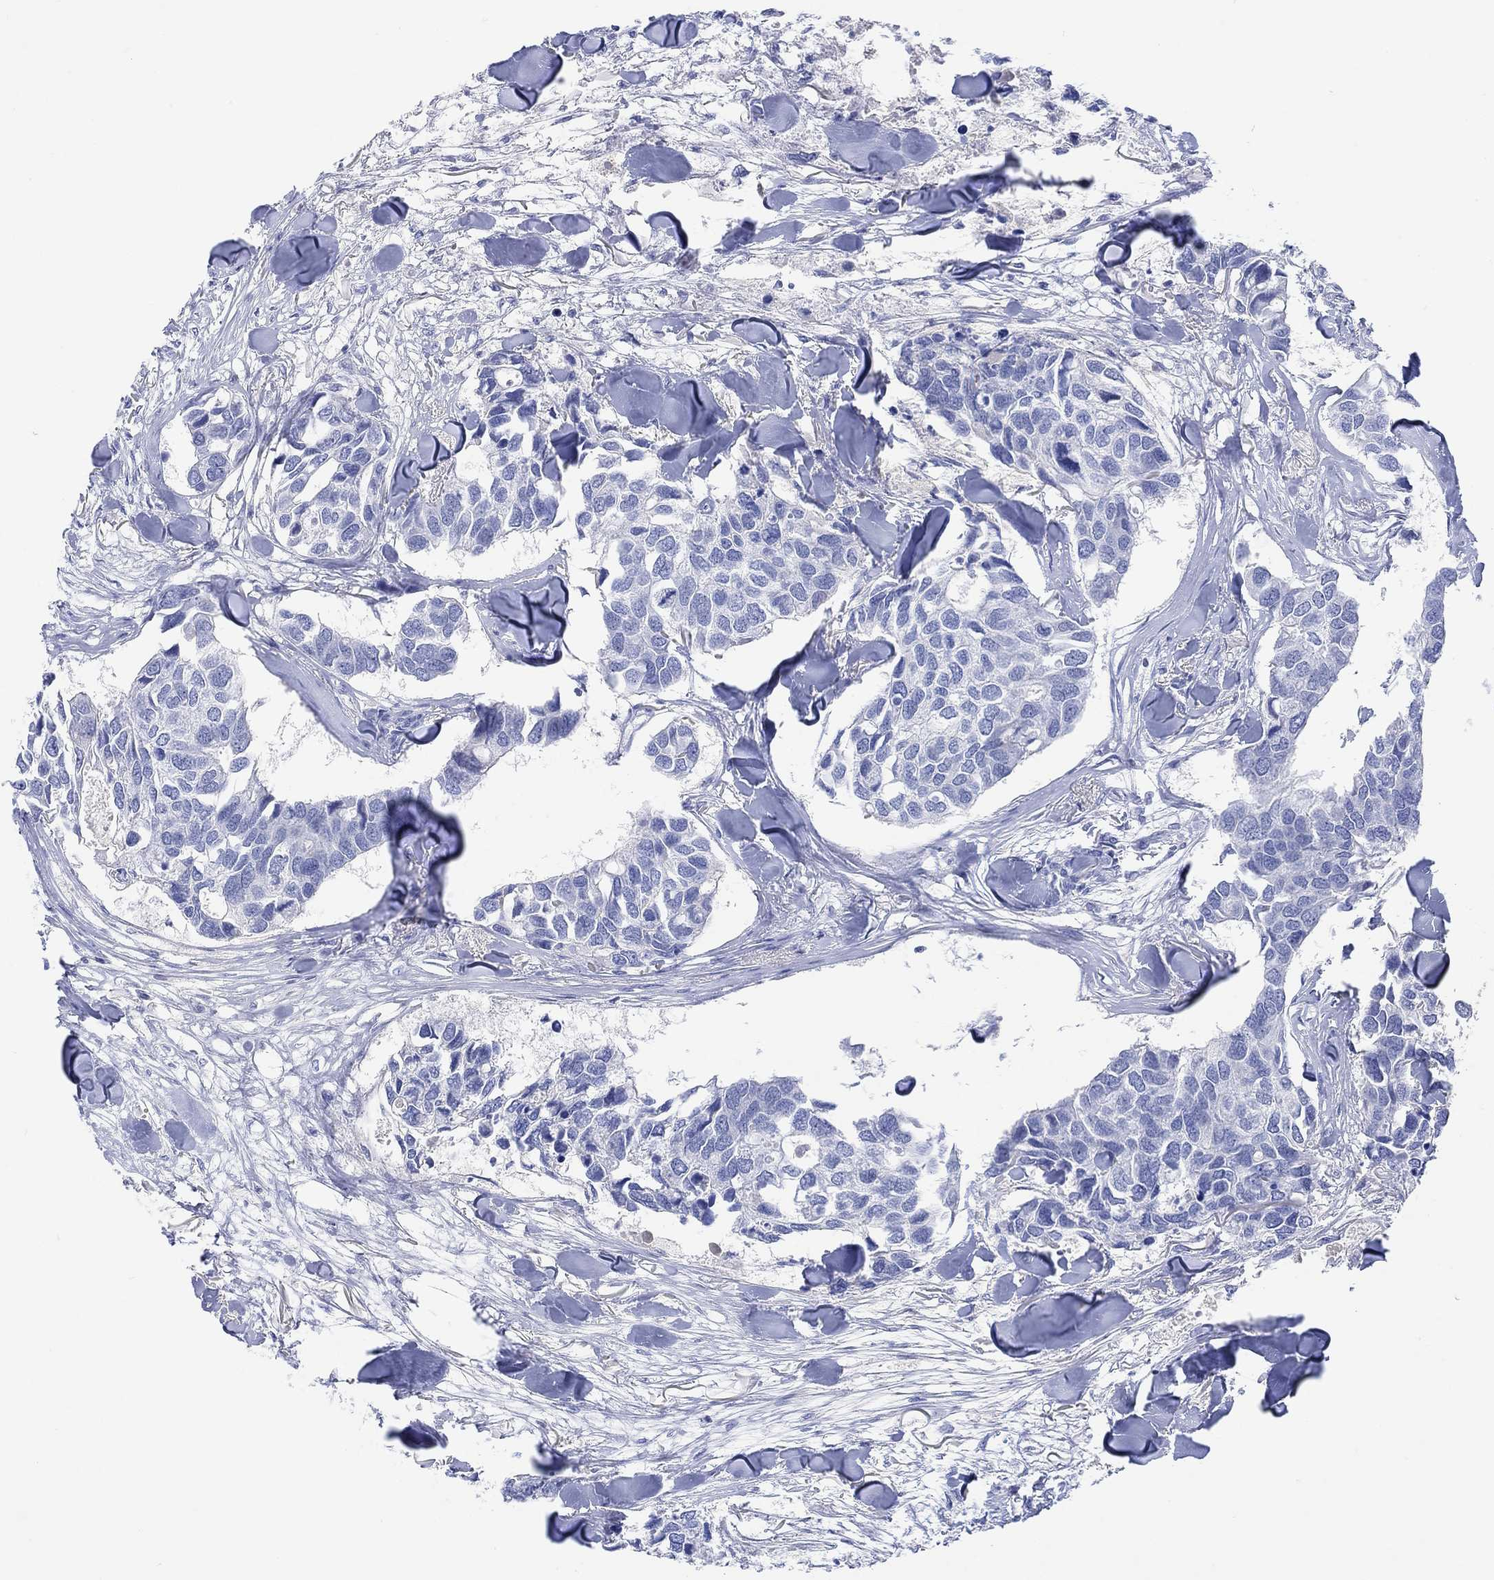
{"staining": {"intensity": "negative", "quantity": "none", "location": "none"}, "tissue": "breast cancer", "cell_type": "Tumor cells", "image_type": "cancer", "snomed": [{"axis": "morphology", "description": "Duct carcinoma"}, {"axis": "topography", "description": "Breast"}], "caption": "The immunohistochemistry (IHC) micrograph has no significant positivity in tumor cells of breast intraductal carcinoma tissue.", "gene": "GCM1", "patient": {"sex": "female", "age": 83}}